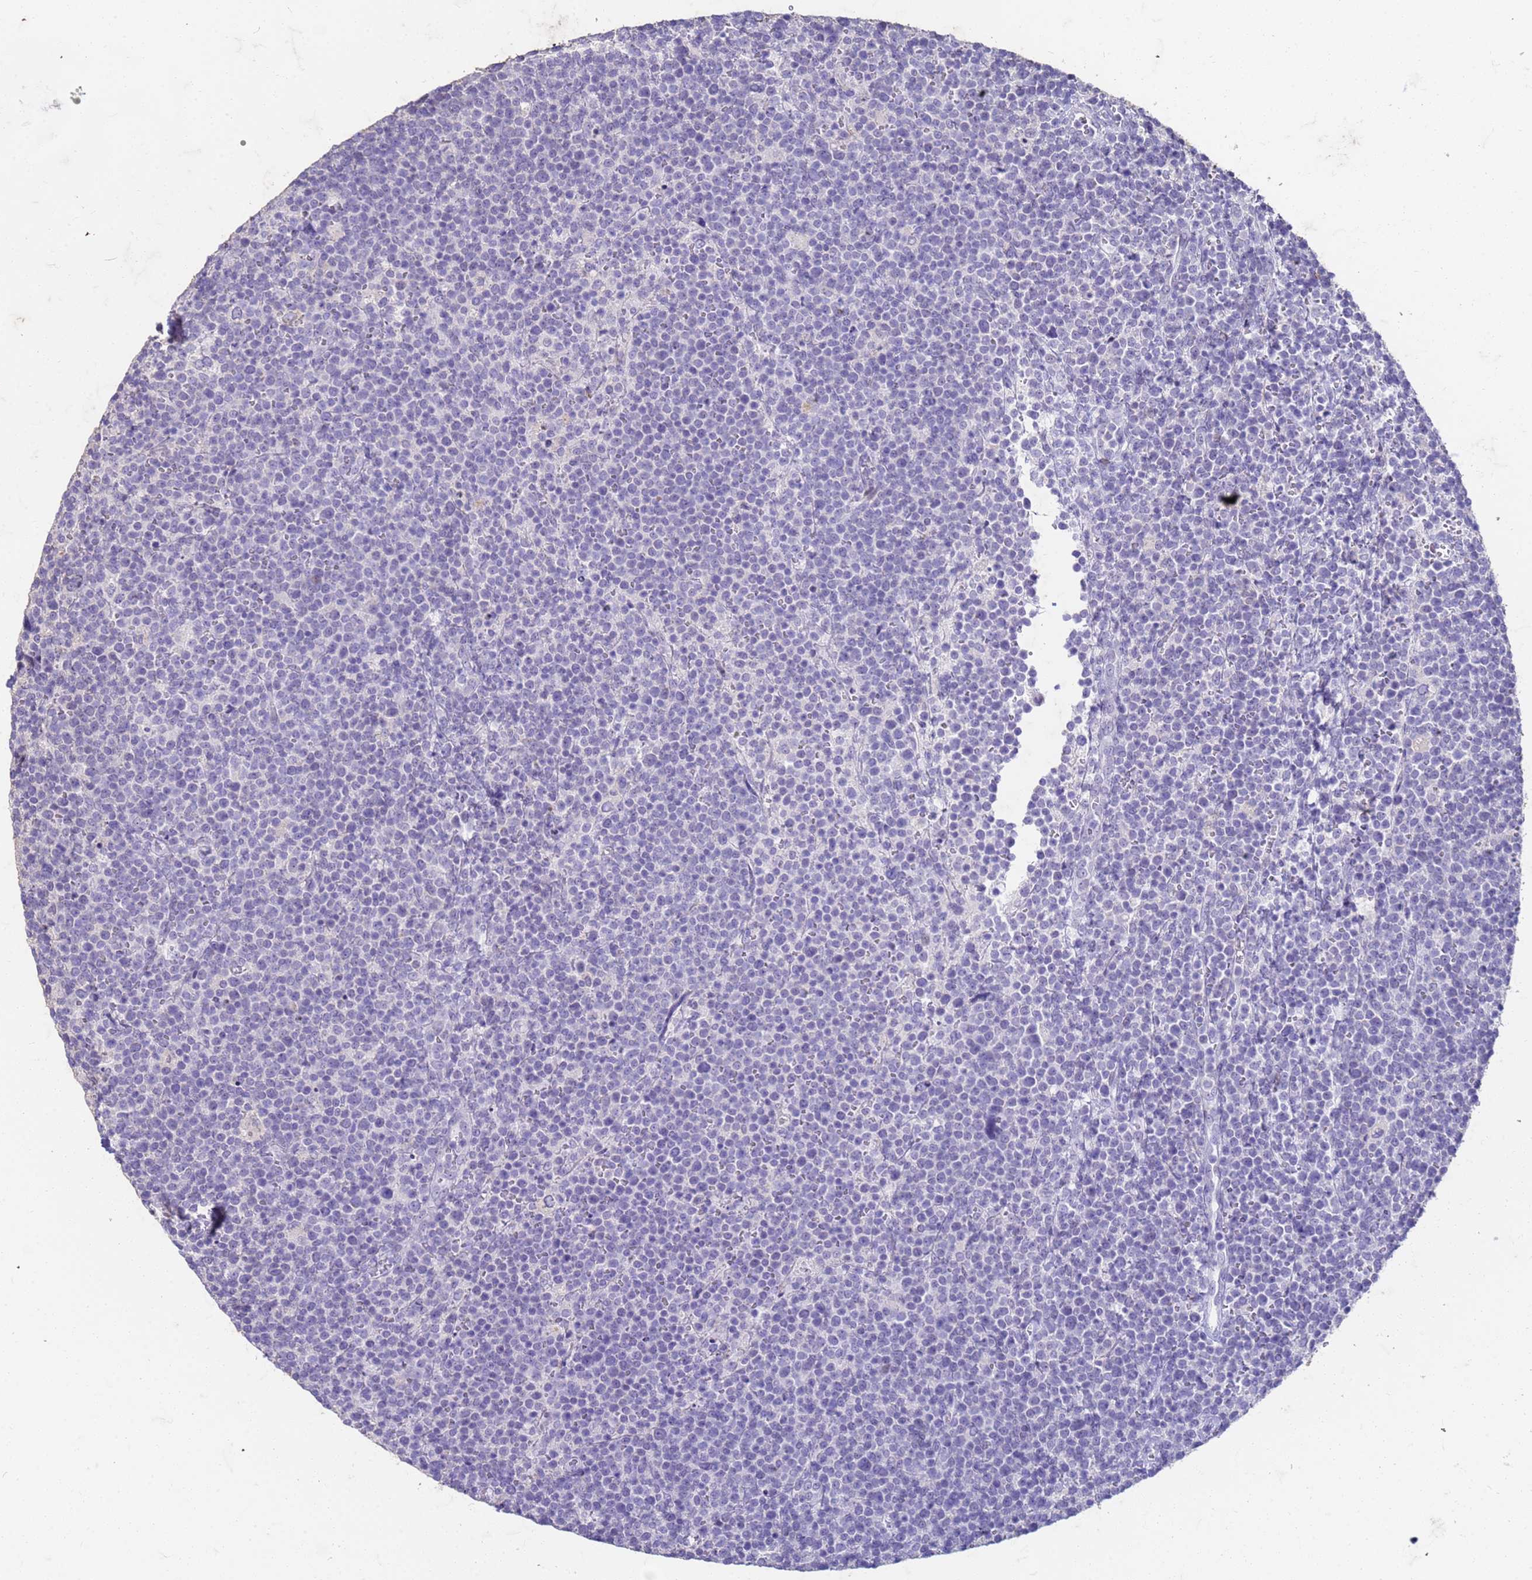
{"staining": {"intensity": "negative", "quantity": "none", "location": "none"}, "tissue": "lymphoma", "cell_type": "Tumor cells", "image_type": "cancer", "snomed": [{"axis": "morphology", "description": "Malignant lymphoma, non-Hodgkin's type, High grade"}, {"axis": "topography", "description": "Lymph node"}], "caption": "DAB (3,3'-diaminobenzidine) immunohistochemical staining of high-grade malignant lymphoma, non-Hodgkin's type shows no significant positivity in tumor cells.", "gene": "SLC25A15", "patient": {"sex": "male", "age": 61}}